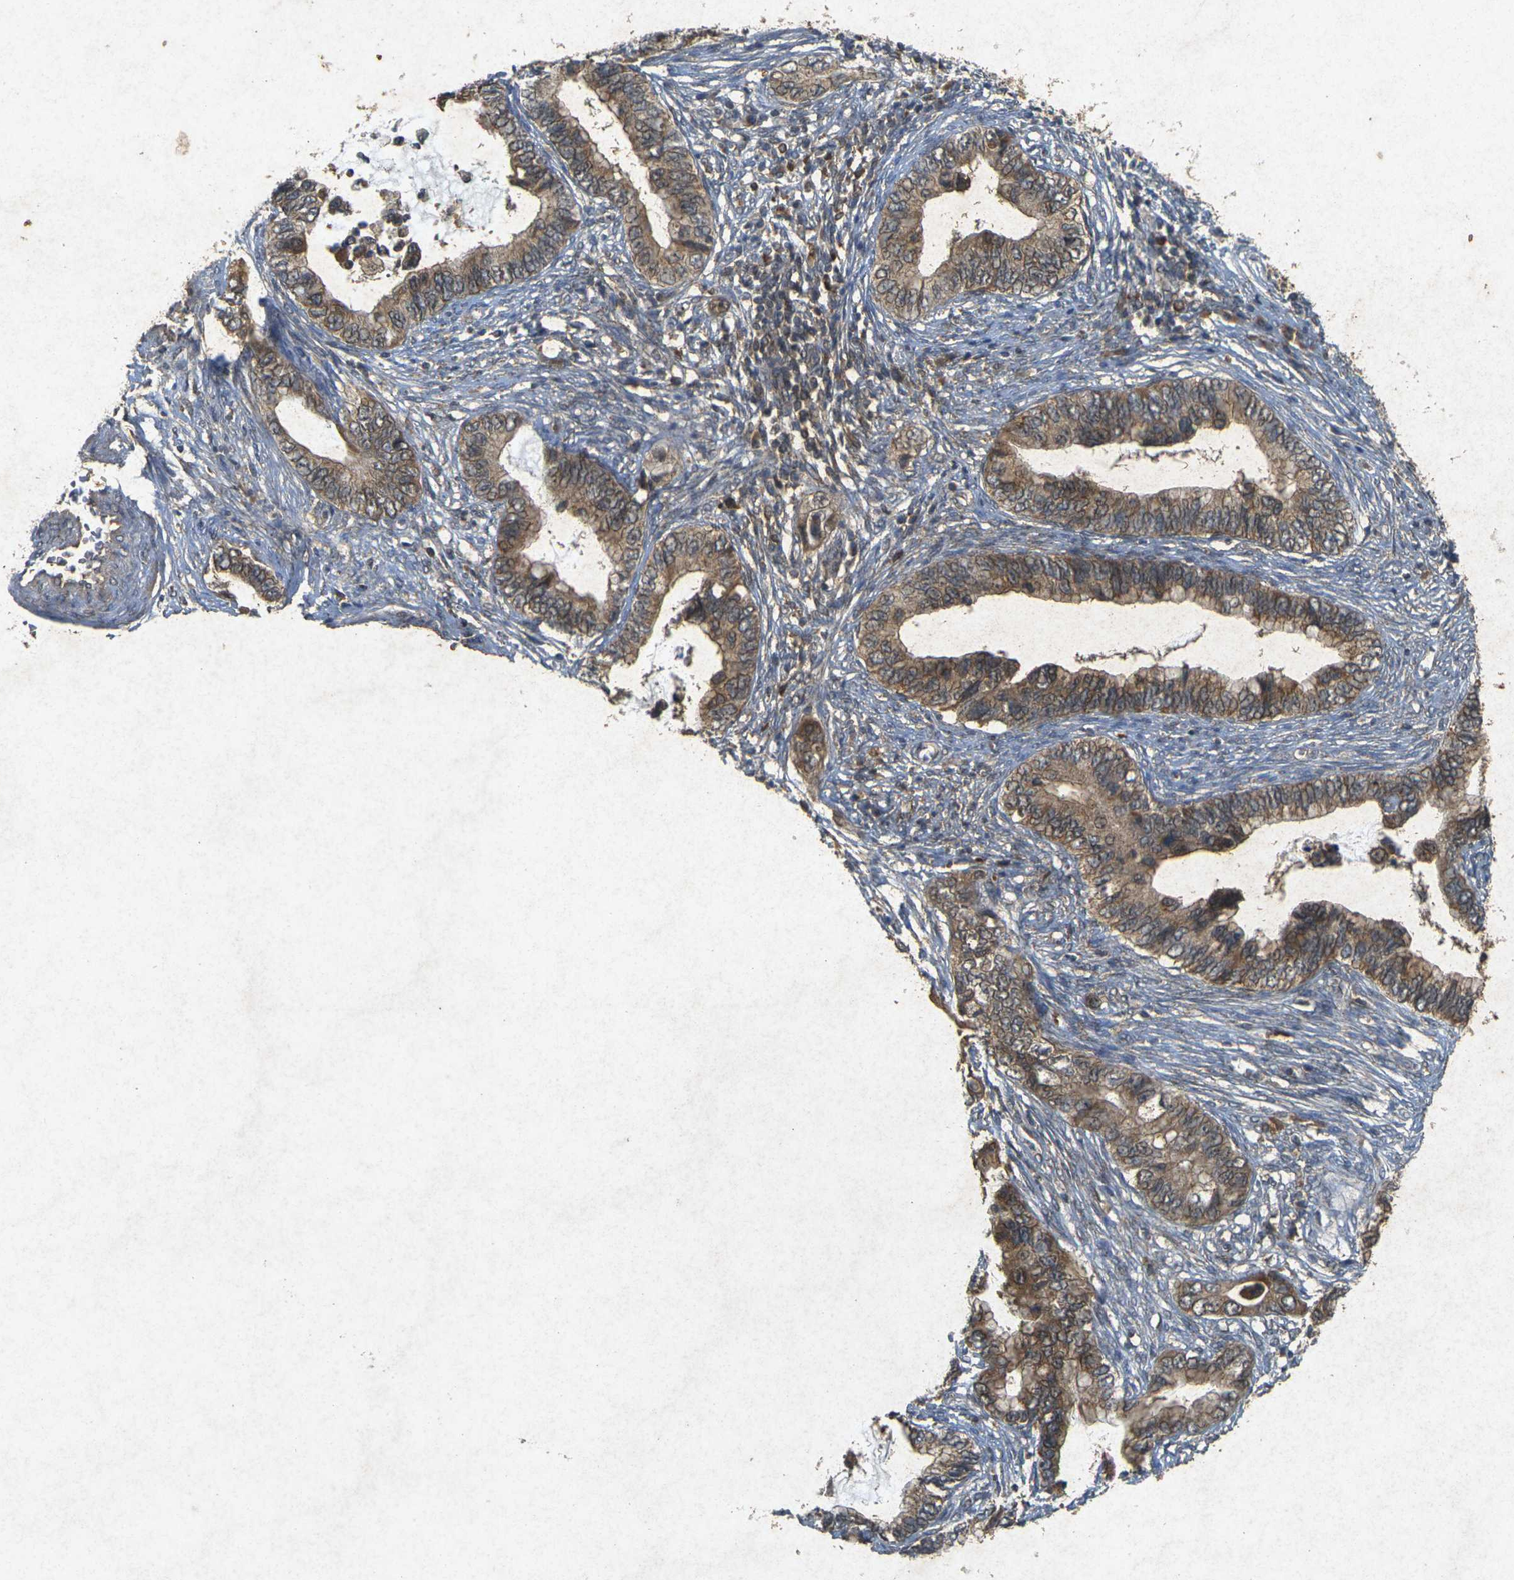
{"staining": {"intensity": "moderate", "quantity": ">75%", "location": "cytoplasmic/membranous"}, "tissue": "cervical cancer", "cell_type": "Tumor cells", "image_type": "cancer", "snomed": [{"axis": "morphology", "description": "Adenocarcinoma, NOS"}, {"axis": "topography", "description": "Cervix"}], "caption": "Immunohistochemical staining of cervical cancer shows medium levels of moderate cytoplasmic/membranous protein staining in approximately >75% of tumor cells.", "gene": "ERN1", "patient": {"sex": "female", "age": 44}}